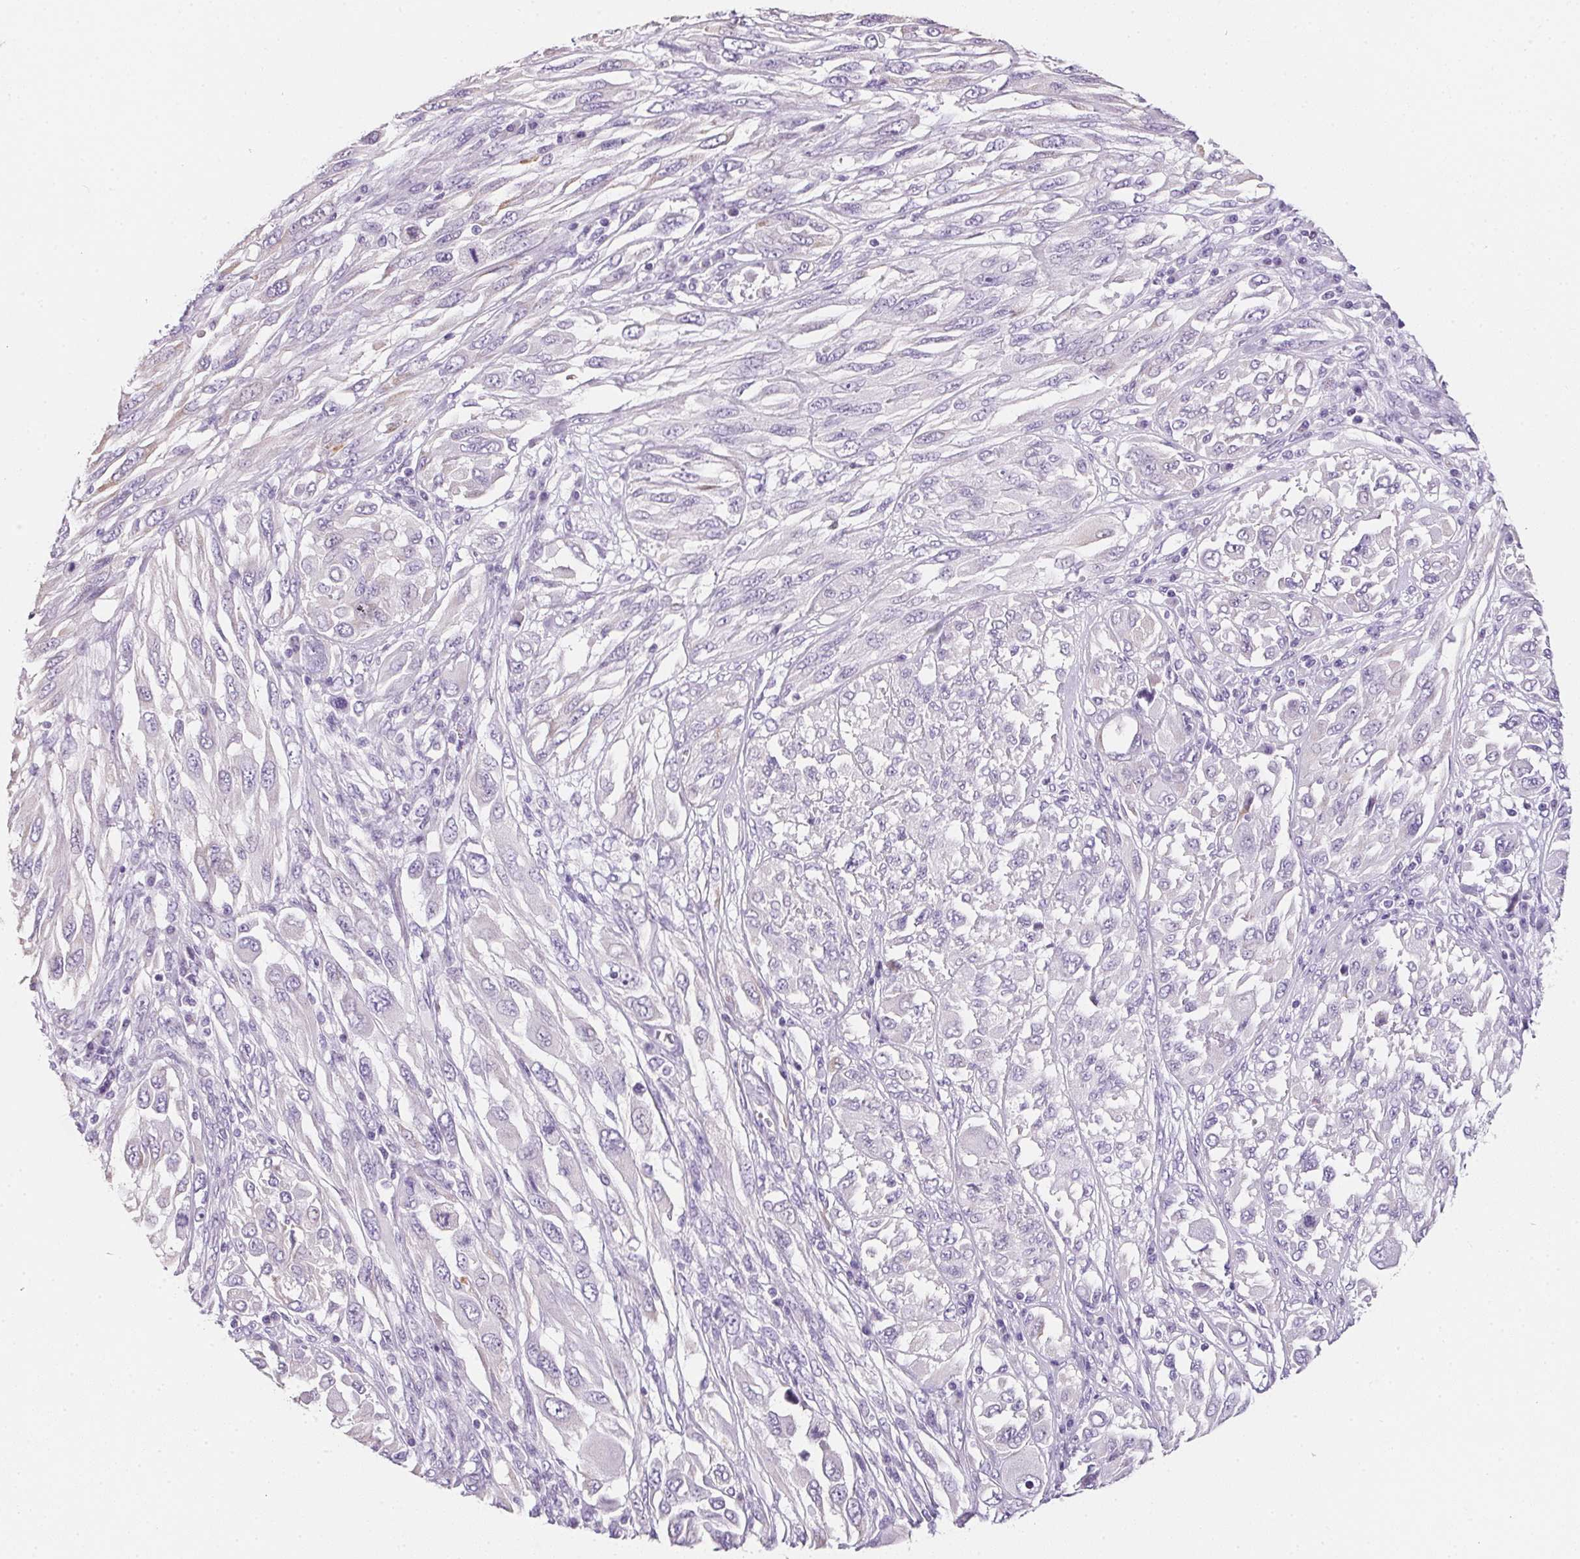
{"staining": {"intensity": "negative", "quantity": "none", "location": "none"}, "tissue": "melanoma", "cell_type": "Tumor cells", "image_type": "cancer", "snomed": [{"axis": "morphology", "description": "Malignant melanoma, NOS"}, {"axis": "topography", "description": "Skin"}], "caption": "An image of melanoma stained for a protein reveals no brown staining in tumor cells. (DAB (3,3'-diaminobenzidine) immunohistochemistry visualized using brightfield microscopy, high magnification).", "gene": "AQP5", "patient": {"sex": "female", "age": 91}}